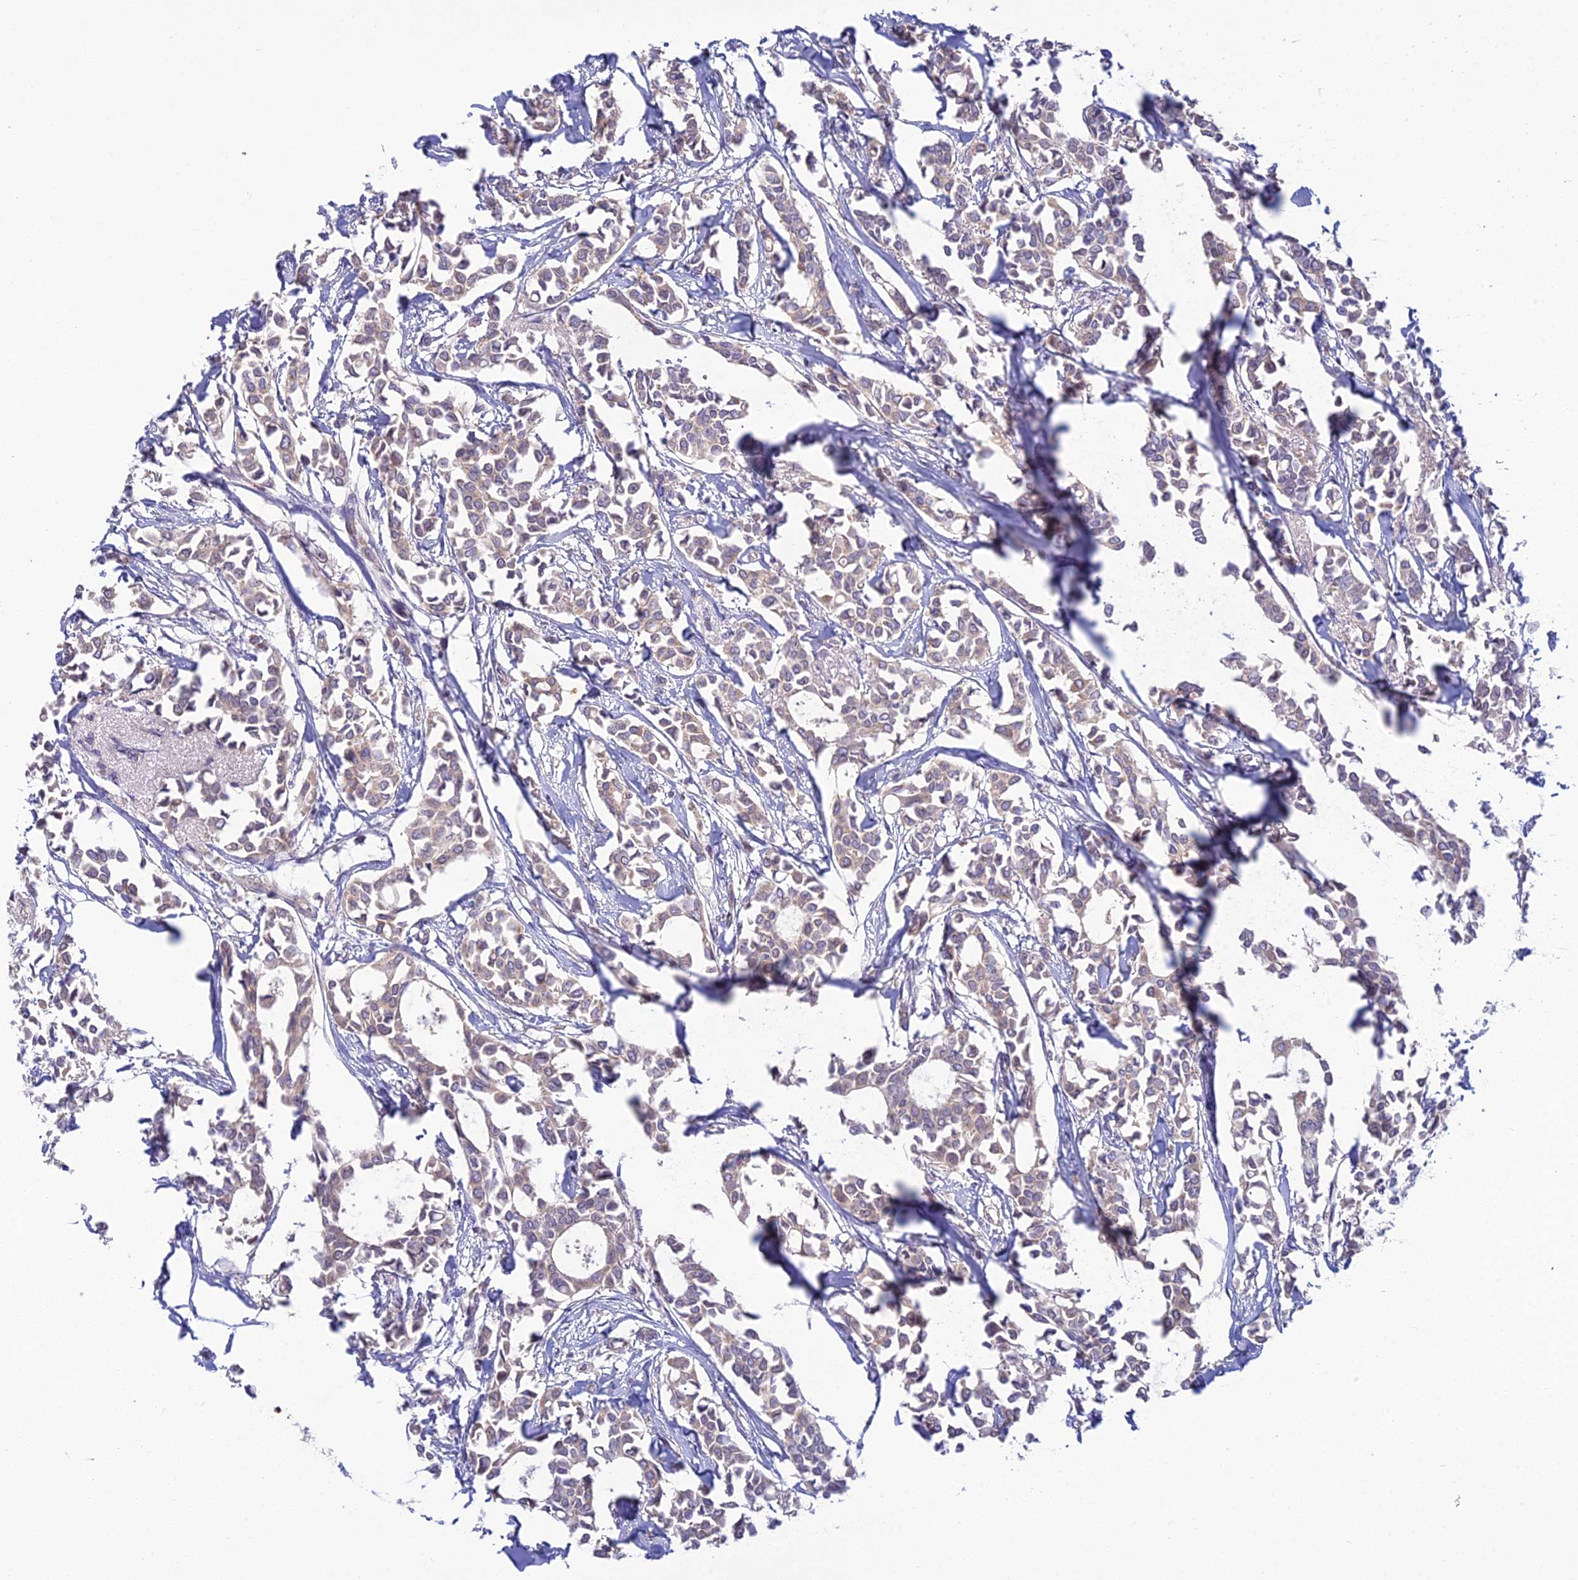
{"staining": {"intensity": "negative", "quantity": "none", "location": "none"}, "tissue": "breast cancer", "cell_type": "Tumor cells", "image_type": "cancer", "snomed": [{"axis": "morphology", "description": "Duct carcinoma"}, {"axis": "topography", "description": "Breast"}], "caption": "High magnification brightfield microscopy of breast intraductal carcinoma stained with DAB (brown) and counterstained with hematoxylin (blue): tumor cells show no significant staining.", "gene": "DUS2", "patient": {"sex": "female", "age": 41}}